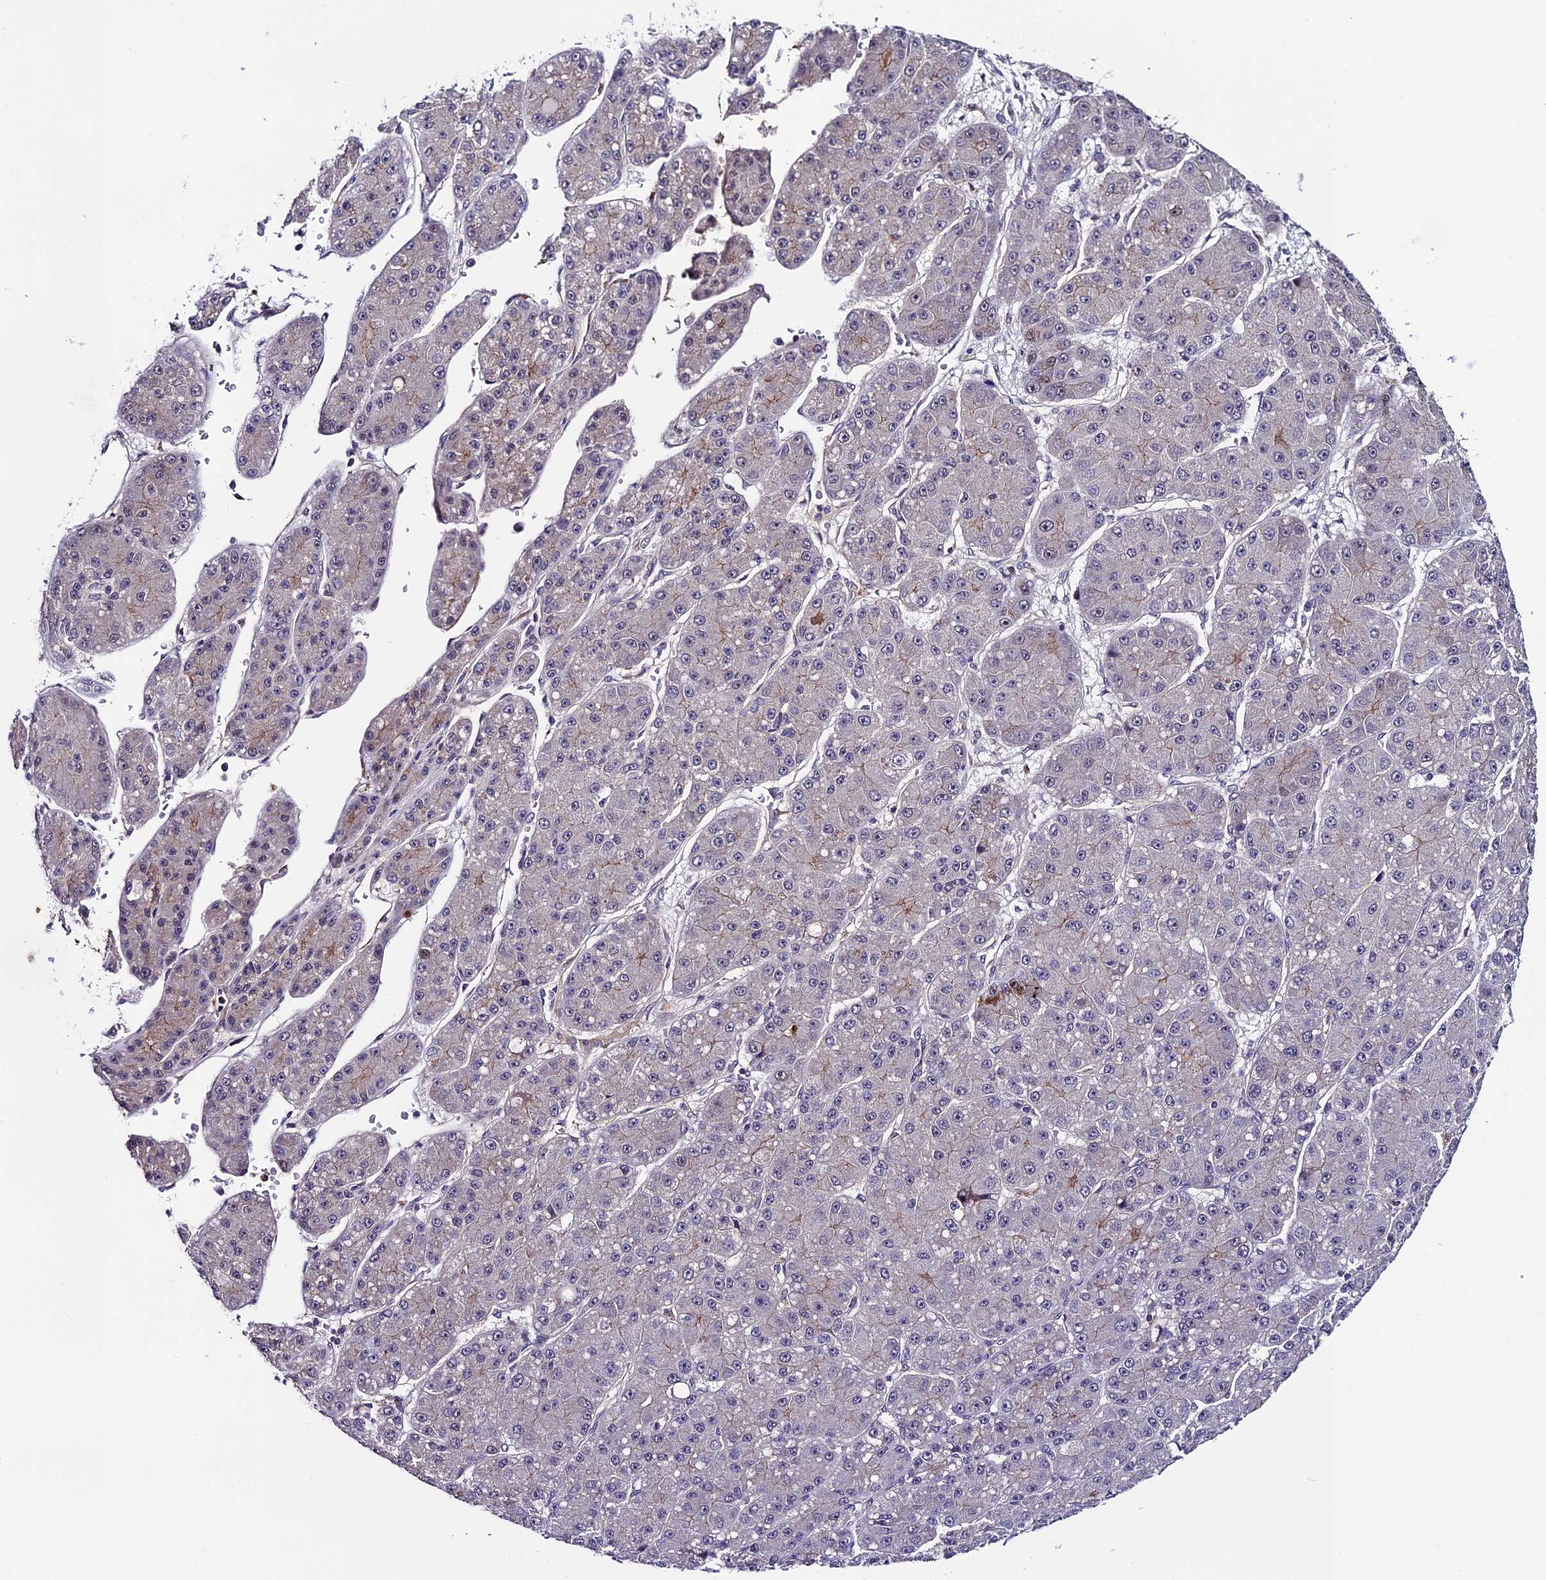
{"staining": {"intensity": "negative", "quantity": "none", "location": "none"}, "tissue": "liver cancer", "cell_type": "Tumor cells", "image_type": "cancer", "snomed": [{"axis": "morphology", "description": "Carcinoma, Hepatocellular, NOS"}, {"axis": "topography", "description": "Liver"}], "caption": "Immunohistochemistry (IHC) histopathology image of neoplastic tissue: human liver hepatocellular carcinoma stained with DAB (3,3'-diaminobenzidine) displays no significant protein staining in tumor cells. (DAB immunohistochemistry (IHC) visualized using brightfield microscopy, high magnification).", "gene": "SIPA1L3", "patient": {"sex": "male", "age": 67}}